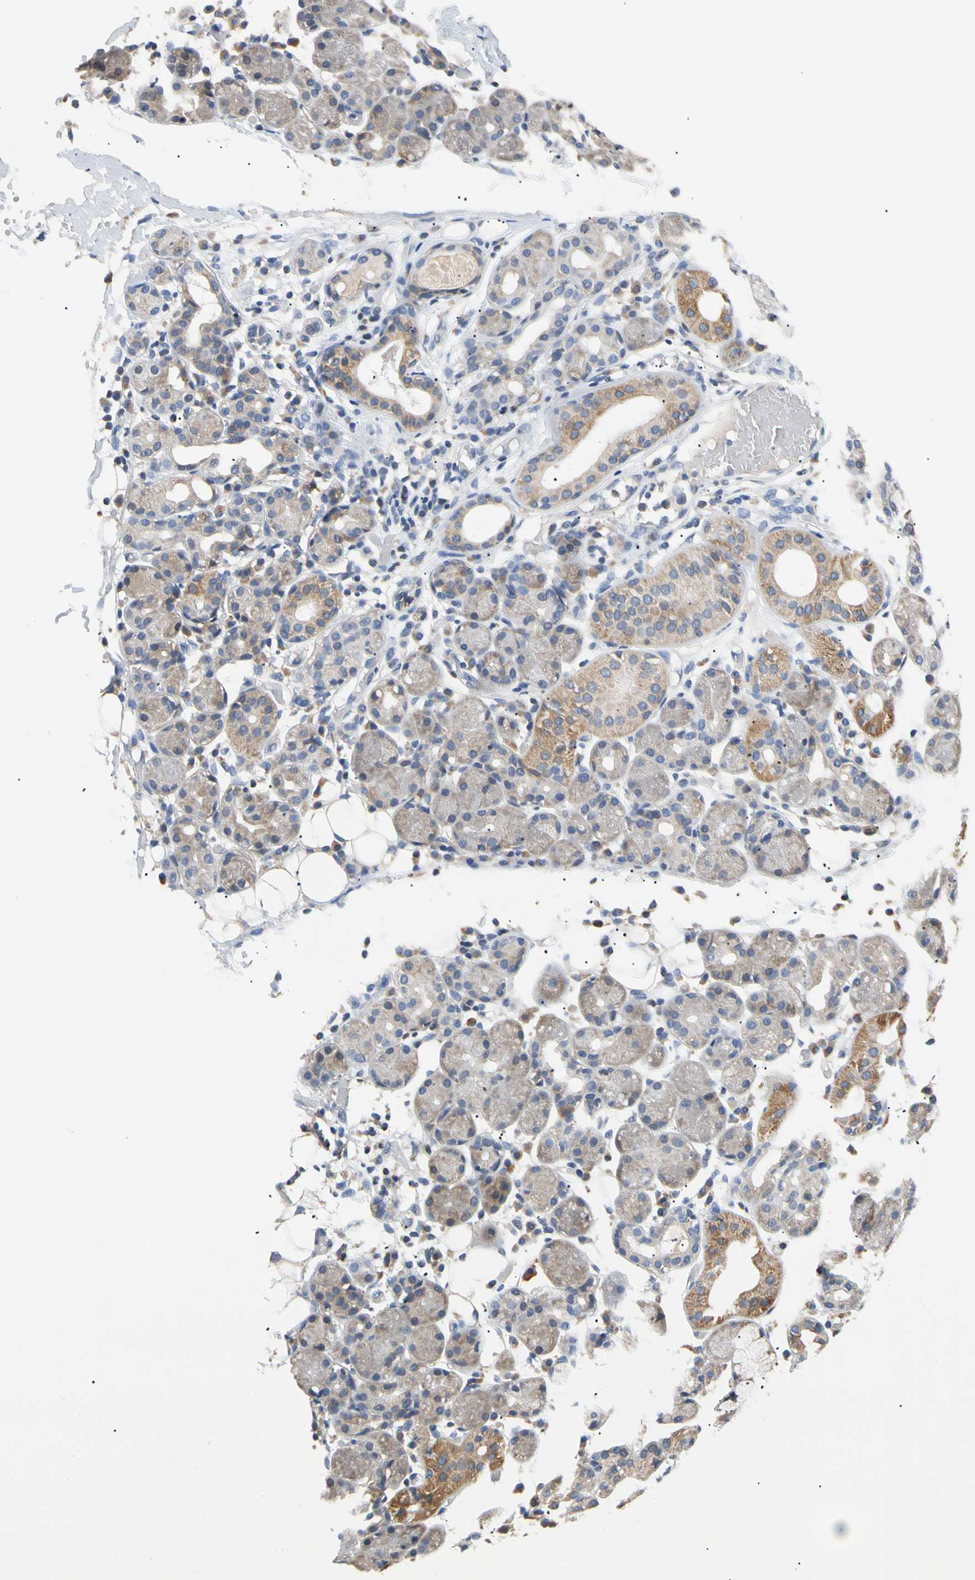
{"staining": {"intensity": "moderate", "quantity": "<25%", "location": "cytoplasmic/membranous"}, "tissue": "salivary gland", "cell_type": "Glandular cells", "image_type": "normal", "snomed": [{"axis": "morphology", "description": "Normal tissue, NOS"}, {"axis": "topography", "description": "Salivary gland"}, {"axis": "topography", "description": "Peripheral nerve tissue"}], "caption": "Immunohistochemical staining of benign salivary gland shows moderate cytoplasmic/membranous protein positivity in approximately <25% of glandular cells. The staining was performed using DAB to visualize the protein expression in brown, while the nuclei were stained in blue with hematoxylin (Magnification: 20x).", "gene": "PLGRKT", "patient": {"sex": "male", "age": 62}}